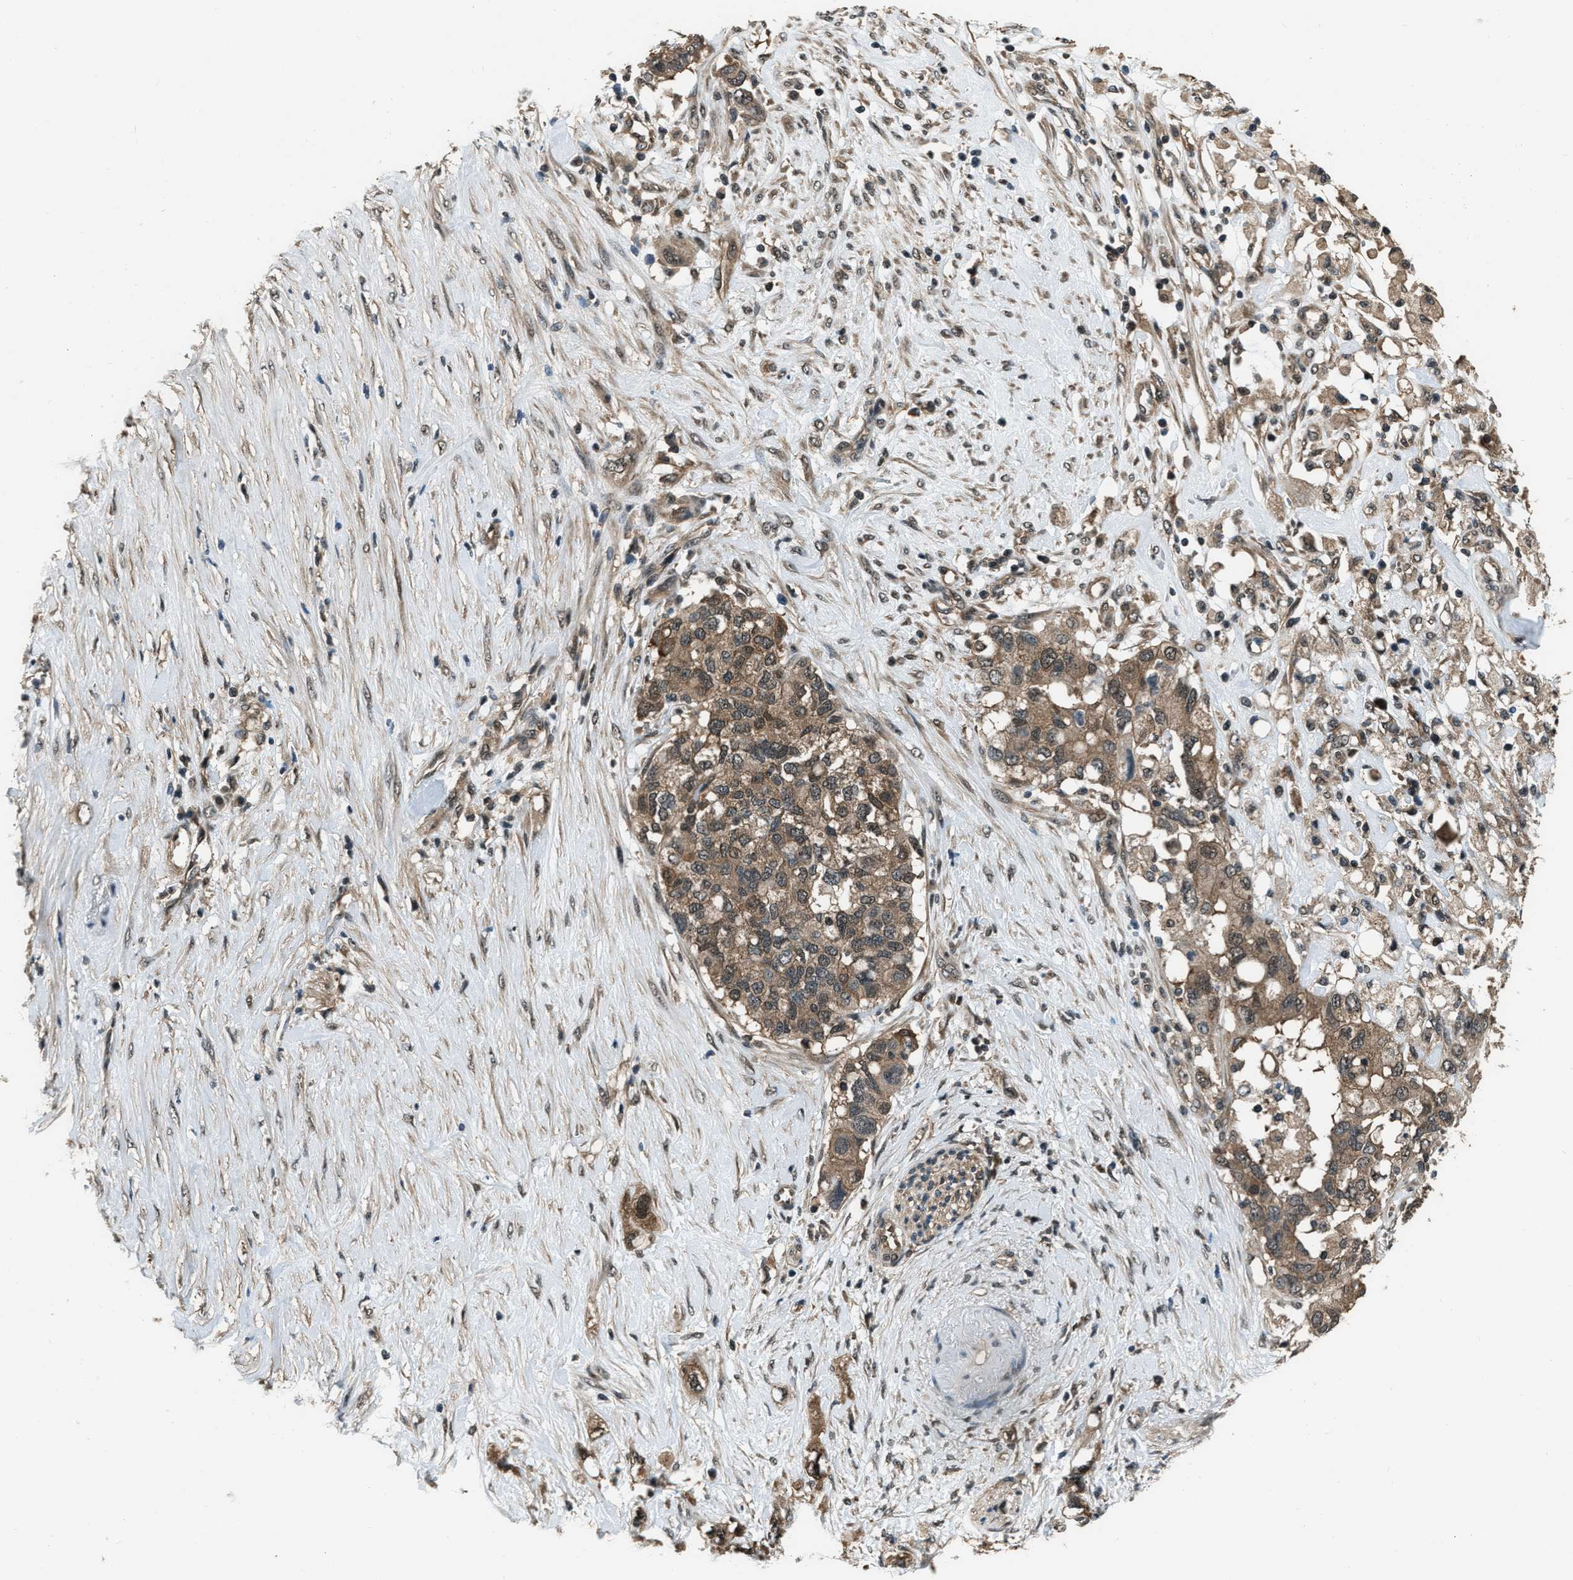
{"staining": {"intensity": "moderate", "quantity": ">75%", "location": "cytoplasmic/membranous"}, "tissue": "pancreatic cancer", "cell_type": "Tumor cells", "image_type": "cancer", "snomed": [{"axis": "morphology", "description": "Adenocarcinoma, NOS"}, {"axis": "topography", "description": "Pancreas"}], "caption": "DAB (3,3'-diaminobenzidine) immunohistochemical staining of human pancreatic cancer (adenocarcinoma) demonstrates moderate cytoplasmic/membranous protein expression in approximately >75% of tumor cells. (Stains: DAB in brown, nuclei in blue, Microscopy: brightfield microscopy at high magnification).", "gene": "NUDCD3", "patient": {"sex": "female", "age": 56}}